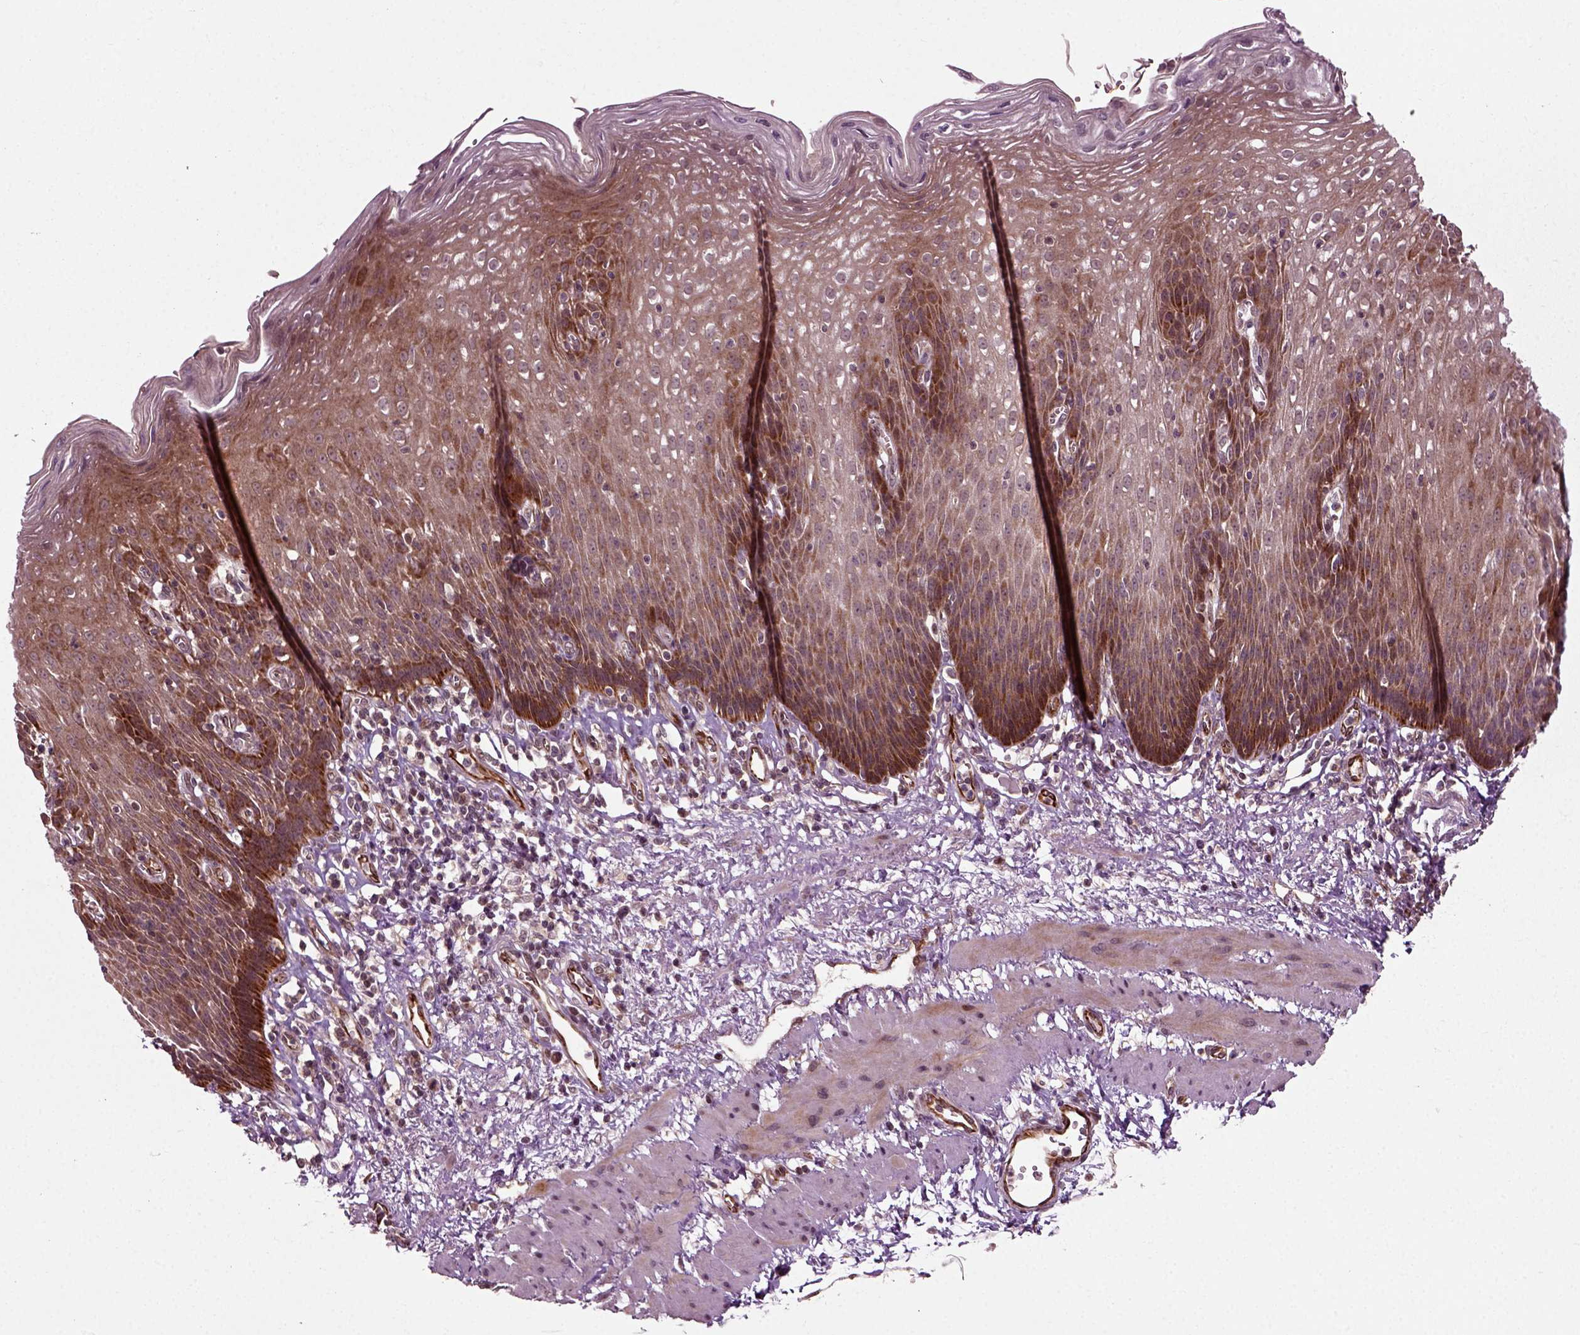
{"staining": {"intensity": "strong", "quantity": ">75%", "location": "cytoplasmic/membranous"}, "tissue": "esophagus", "cell_type": "Squamous epithelial cells", "image_type": "normal", "snomed": [{"axis": "morphology", "description": "Normal tissue, NOS"}, {"axis": "topography", "description": "Esophagus"}], "caption": "Immunohistochemical staining of unremarkable esophagus shows high levels of strong cytoplasmic/membranous expression in approximately >75% of squamous epithelial cells. (DAB IHC, brown staining for protein, blue staining for nuclei).", "gene": "PLCD3", "patient": {"sex": "male", "age": 57}}